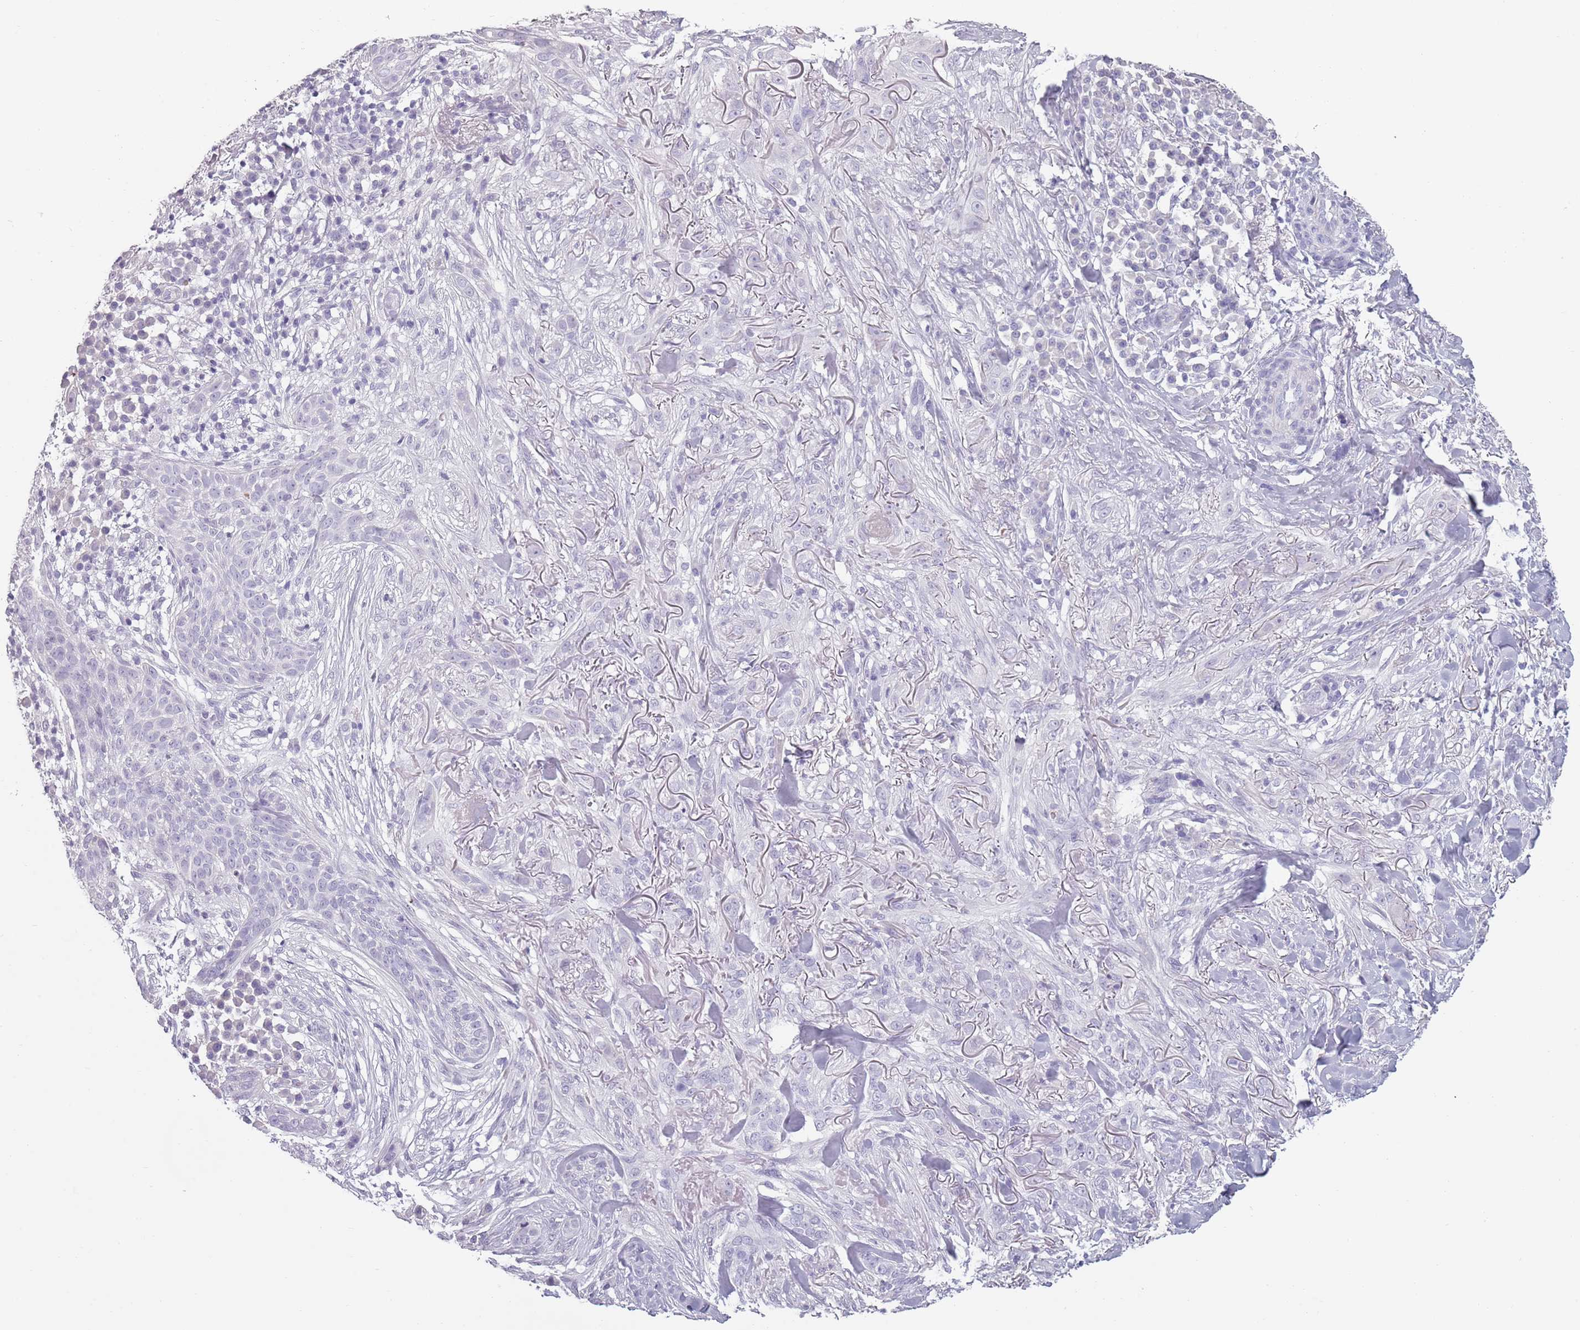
{"staining": {"intensity": "negative", "quantity": "none", "location": "none"}, "tissue": "skin cancer", "cell_type": "Tumor cells", "image_type": "cancer", "snomed": [{"axis": "morphology", "description": "Basal cell carcinoma"}, {"axis": "topography", "description": "Skin"}], "caption": "Skin cancer (basal cell carcinoma) was stained to show a protein in brown. There is no significant expression in tumor cells. (Stains: DAB IHC with hematoxylin counter stain, Microscopy: brightfield microscopy at high magnification).", "gene": "PIEZO1", "patient": {"sex": "male", "age": 72}}